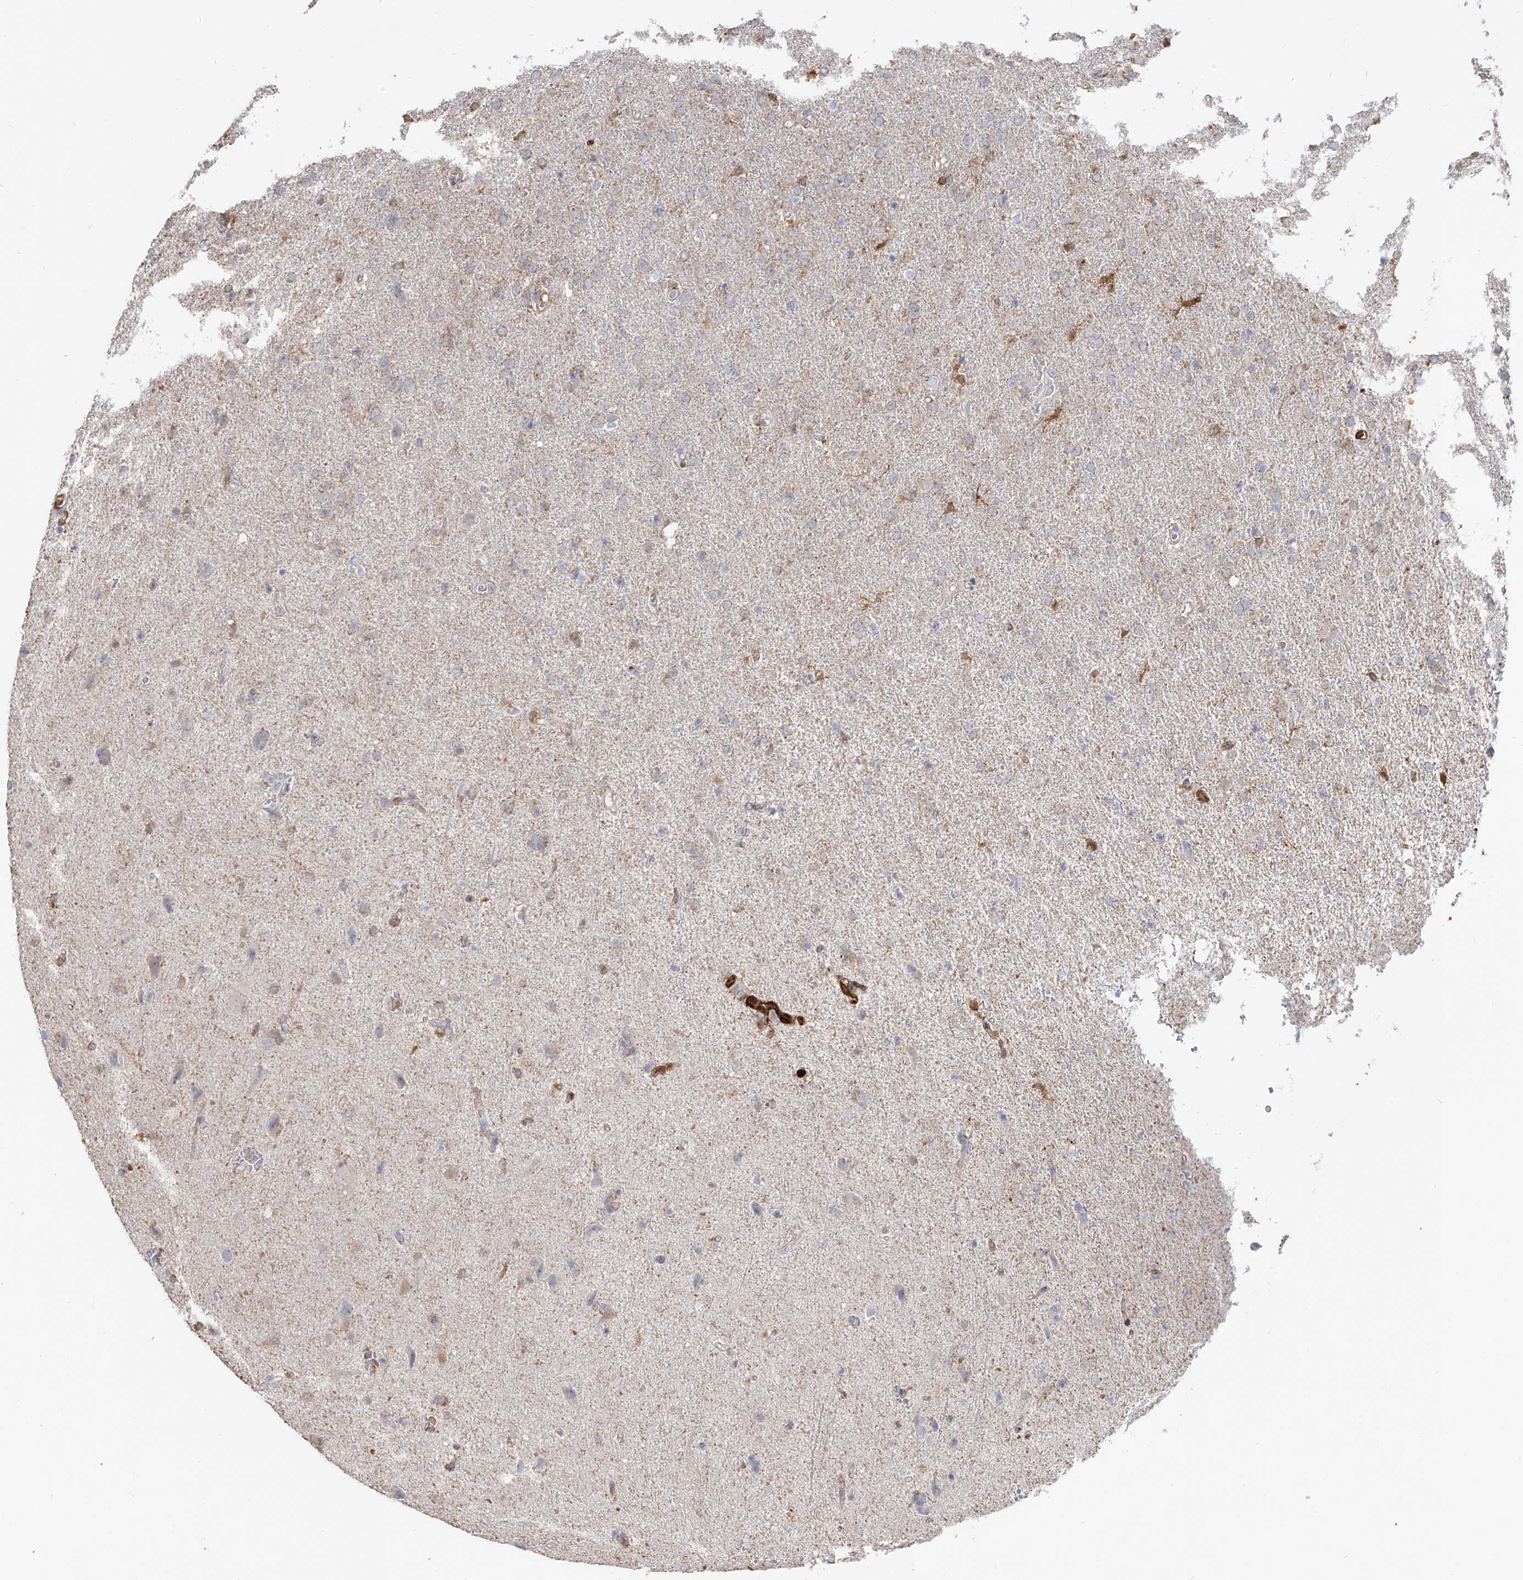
{"staining": {"intensity": "weak", "quantity": "25%-75%", "location": "cytoplasmic/membranous"}, "tissue": "glioma", "cell_type": "Tumor cells", "image_type": "cancer", "snomed": [{"axis": "morphology", "description": "Glioma, malignant, High grade"}, {"axis": "topography", "description": "Brain"}], "caption": "Brown immunohistochemical staining in malignant high-grade glioma shows weak cytoplasmic/membranous positivity in about 25%-75% of tumor cells. The staining was performed using DAB (3,3'-diaminobenzidine), with brown indicating positive protein expression. Nuclei are stained blue with hematoxylin.", "gene": "KYNU", "patient": {"sex": "male", "age": 72}}